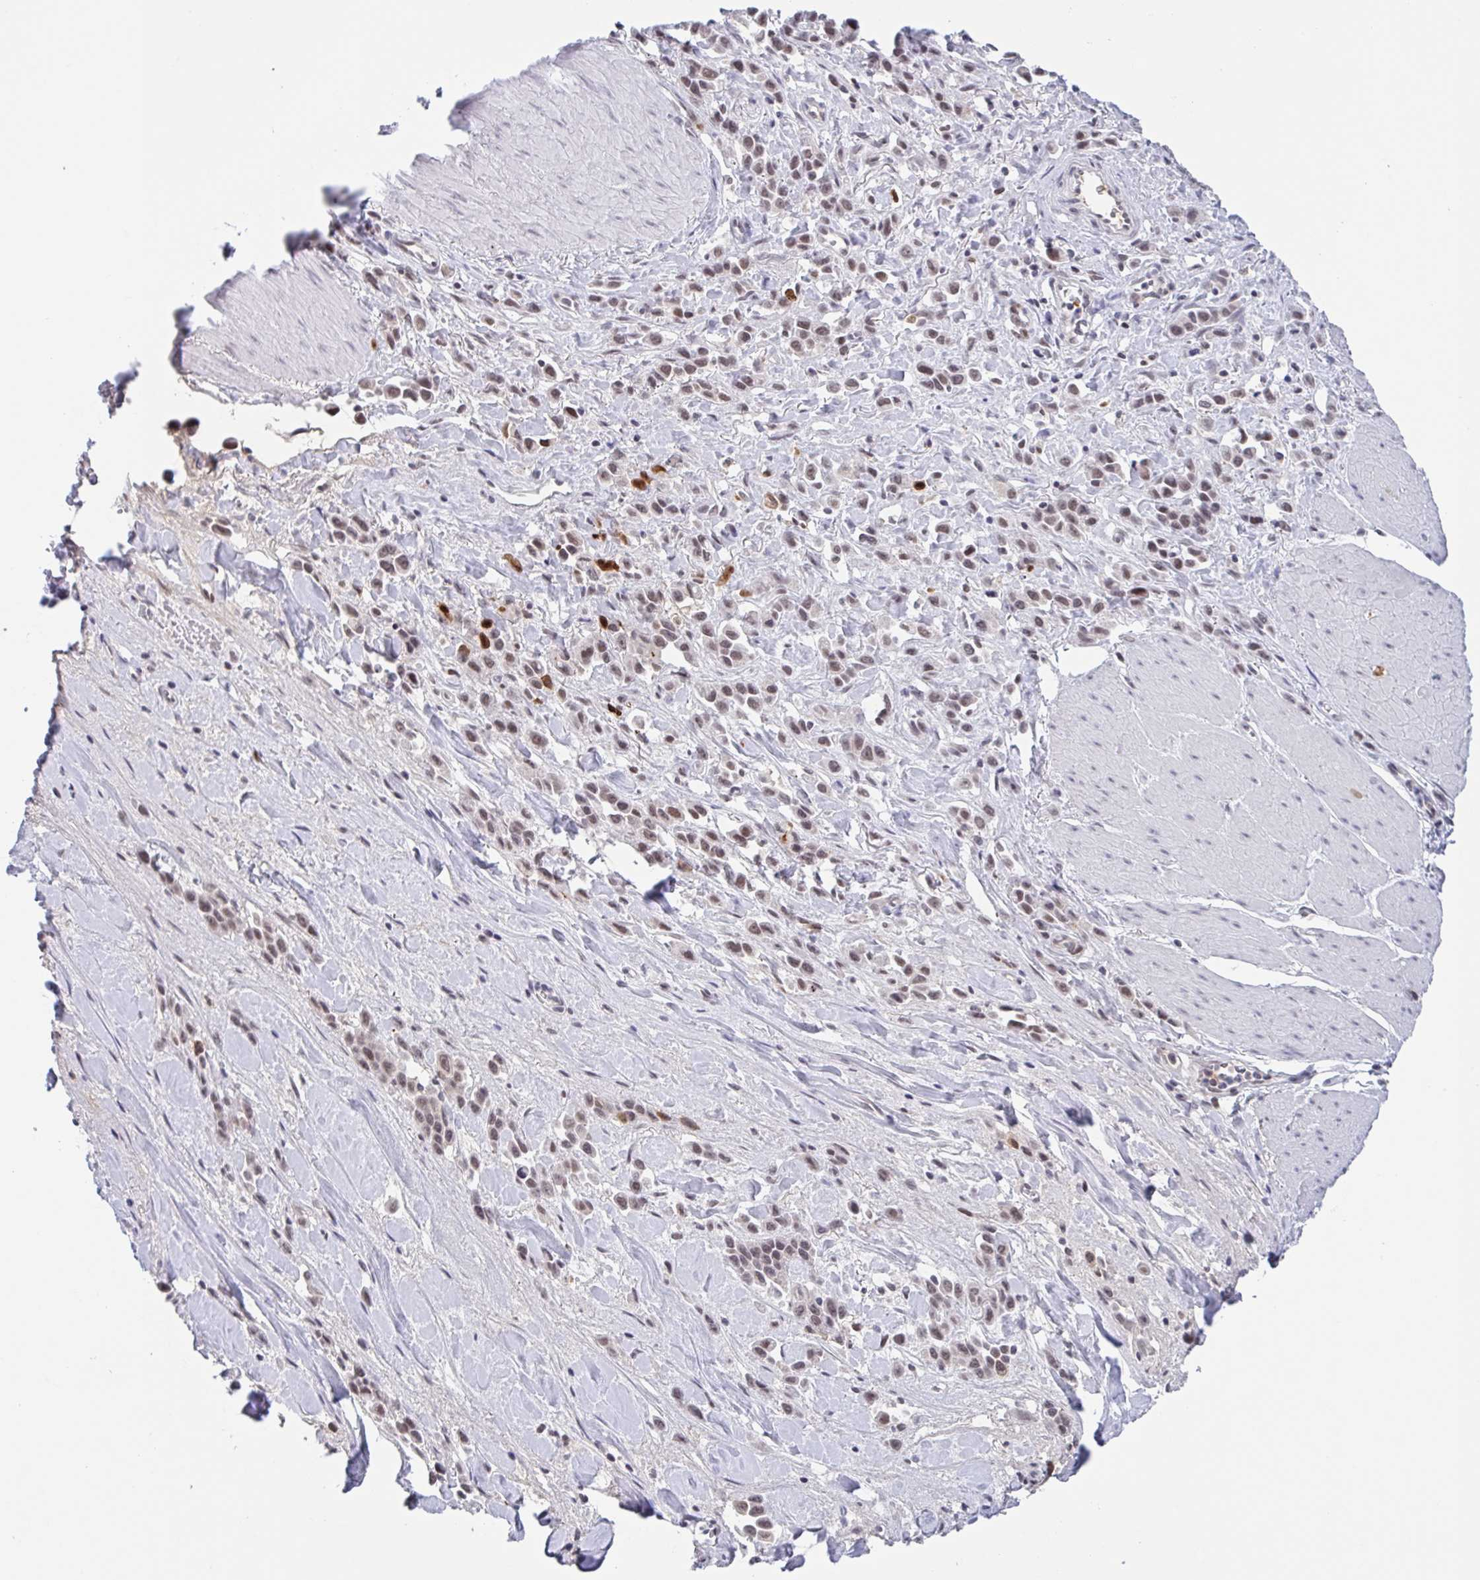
{"staining": {"intensity": "moderate", "quantity": ">75%", "location": "nuclear"}, "tissue": "stomach cancer", "cell_type": "Tumor cells", "image_type": "cancer", "snomed": [{"axis": "morphology", "description": "Adenocarcinoma, NOS"}, {"axis": "topography", "description": "Stomach"}], "caption": "A medium amount of moderate nuclear expression is present in about >75% of tumor cells in stomach adenocarcinoma tissue.", "gene": "PLG", "patient": {"sex": "male", "age": 47}}